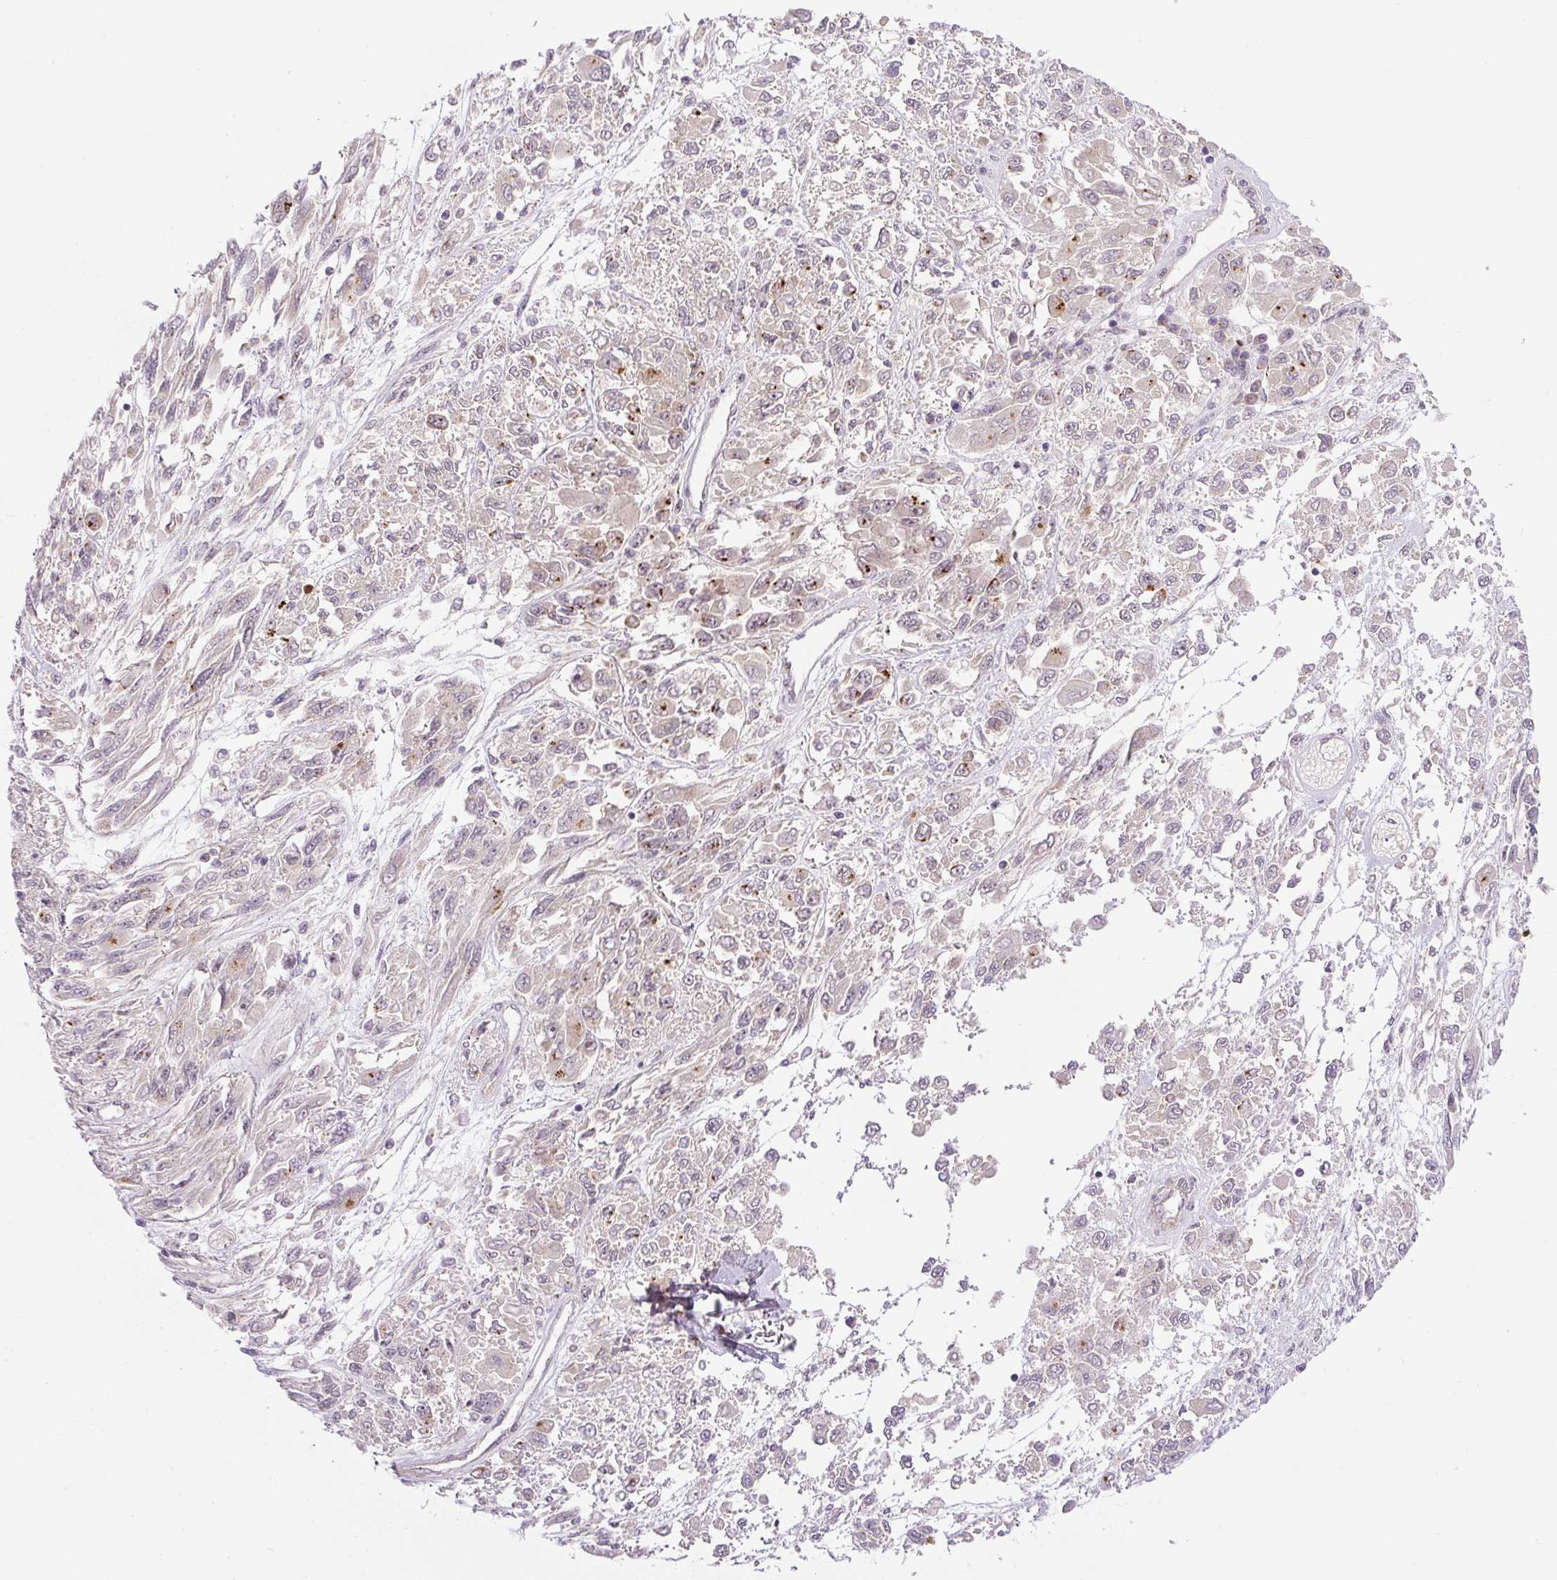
{"staining": {"intensity": "moderate", "quantity": "<25%", "location": "cytoplasmic/membranous"}, "tissue": "melanoma", "cell_type": "Tumor cells", "image_type": "cancer", "snomed": [{"axis": "morphology", "description": "Malignant melanoma, NOS"}, {"axis": "topography", "description": "Skin"}], "caption": "Moderate cytoplasmic/membranous staining is seen in about <25% of tumor cells in melanoma.", "gene": "PCM1", "patient": {"sex": "female", "age": 91}}